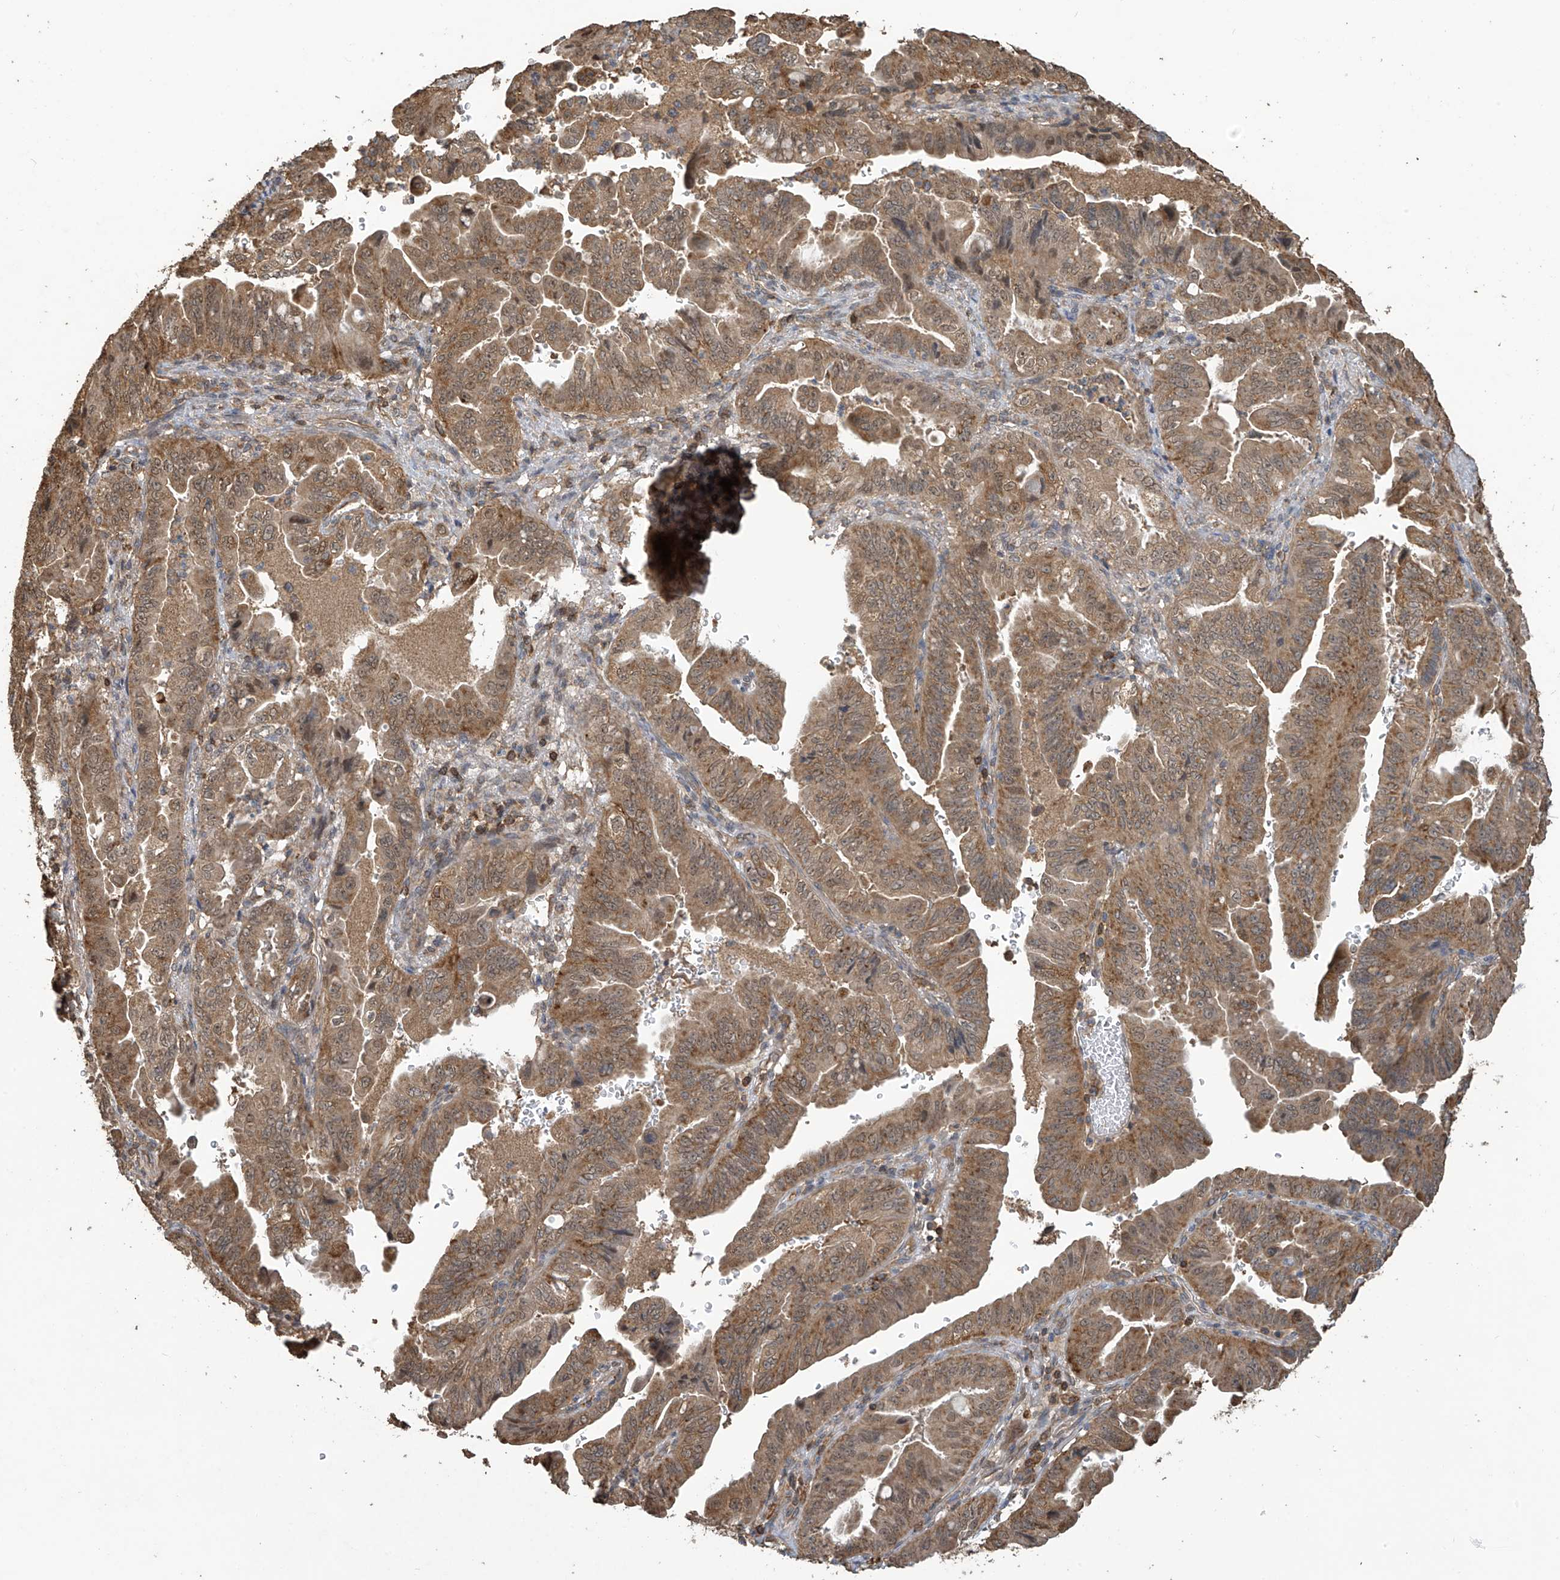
{"staining": {"intensity": "moderate", "quantity": ">75%", "location": "cytoplasmic/membranous"}, "tissue": "pancreatic cancer", "cell_type": "Tumor cells", "image_type": "cancer", "snomed": [{"axis": "morphology", "description": "Adenocarcinoma, NOS"}, {"axis": "topography", "description": "Pancreas"}], "caption": "A brown stain labels moderate cytoplasmic/membranous expression of a protein in human adenocarcinoma (pancreatic) tumor cells.", "gene": "COX10", "patient": {"sex": "male", "age": 70}}